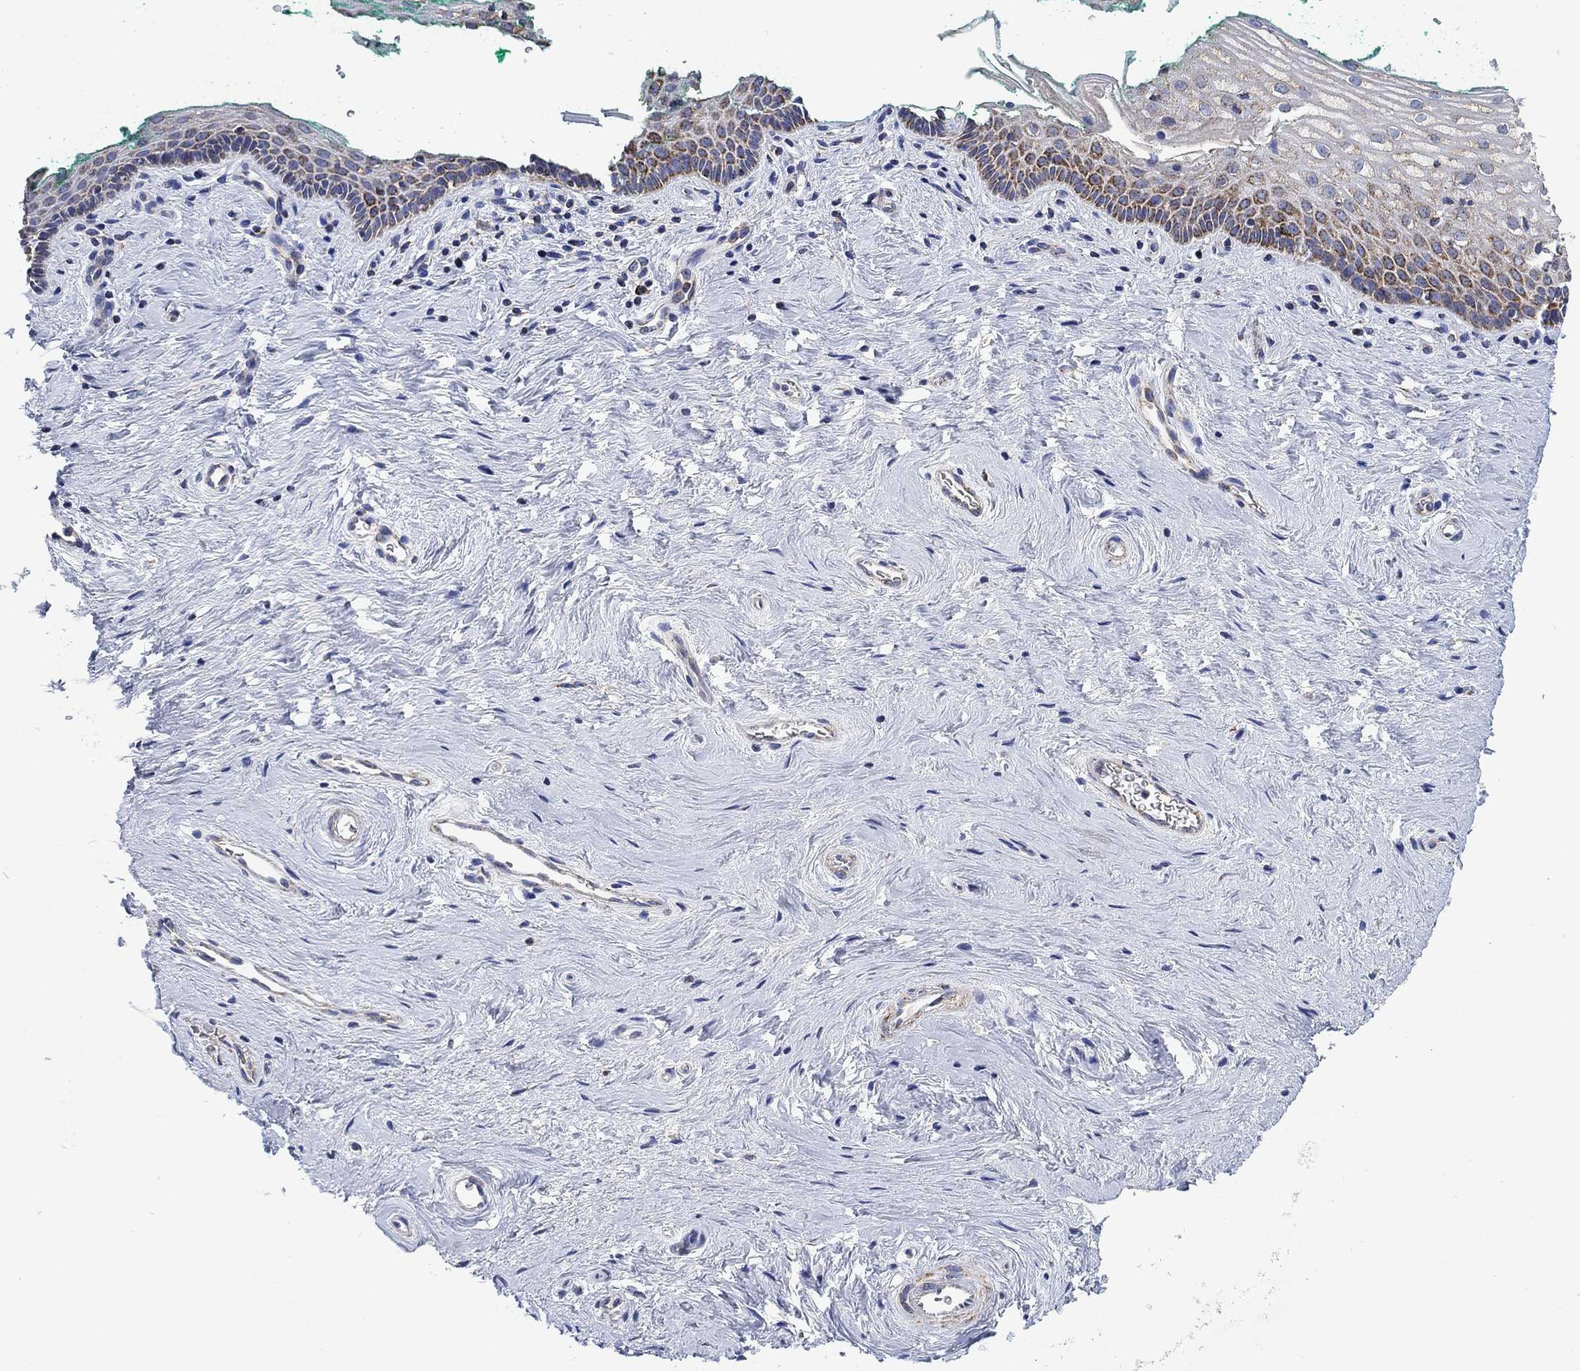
{"staining": {"intensity": "moderate", "quantity": "<25%", "location": "cytoplasmic/membranous"}, "tissue": "vagina", "cell_type": "Squamous epithelial cells", "image_type": "normal", "snomed": [{"axis": "morphology", "description": "Normal tissue, NOS"}, {"axis": "topography", "description": "Vagina"}], "caption": "Immunohistochemical staining of unremarkable human vagina displays <25% levels of moderate cytoplasmic/membranous protein staining in about <25% of squamous epithelial cells.", "gene": "NDUFS3", "patient": {"sex": "female", "age": 45}}